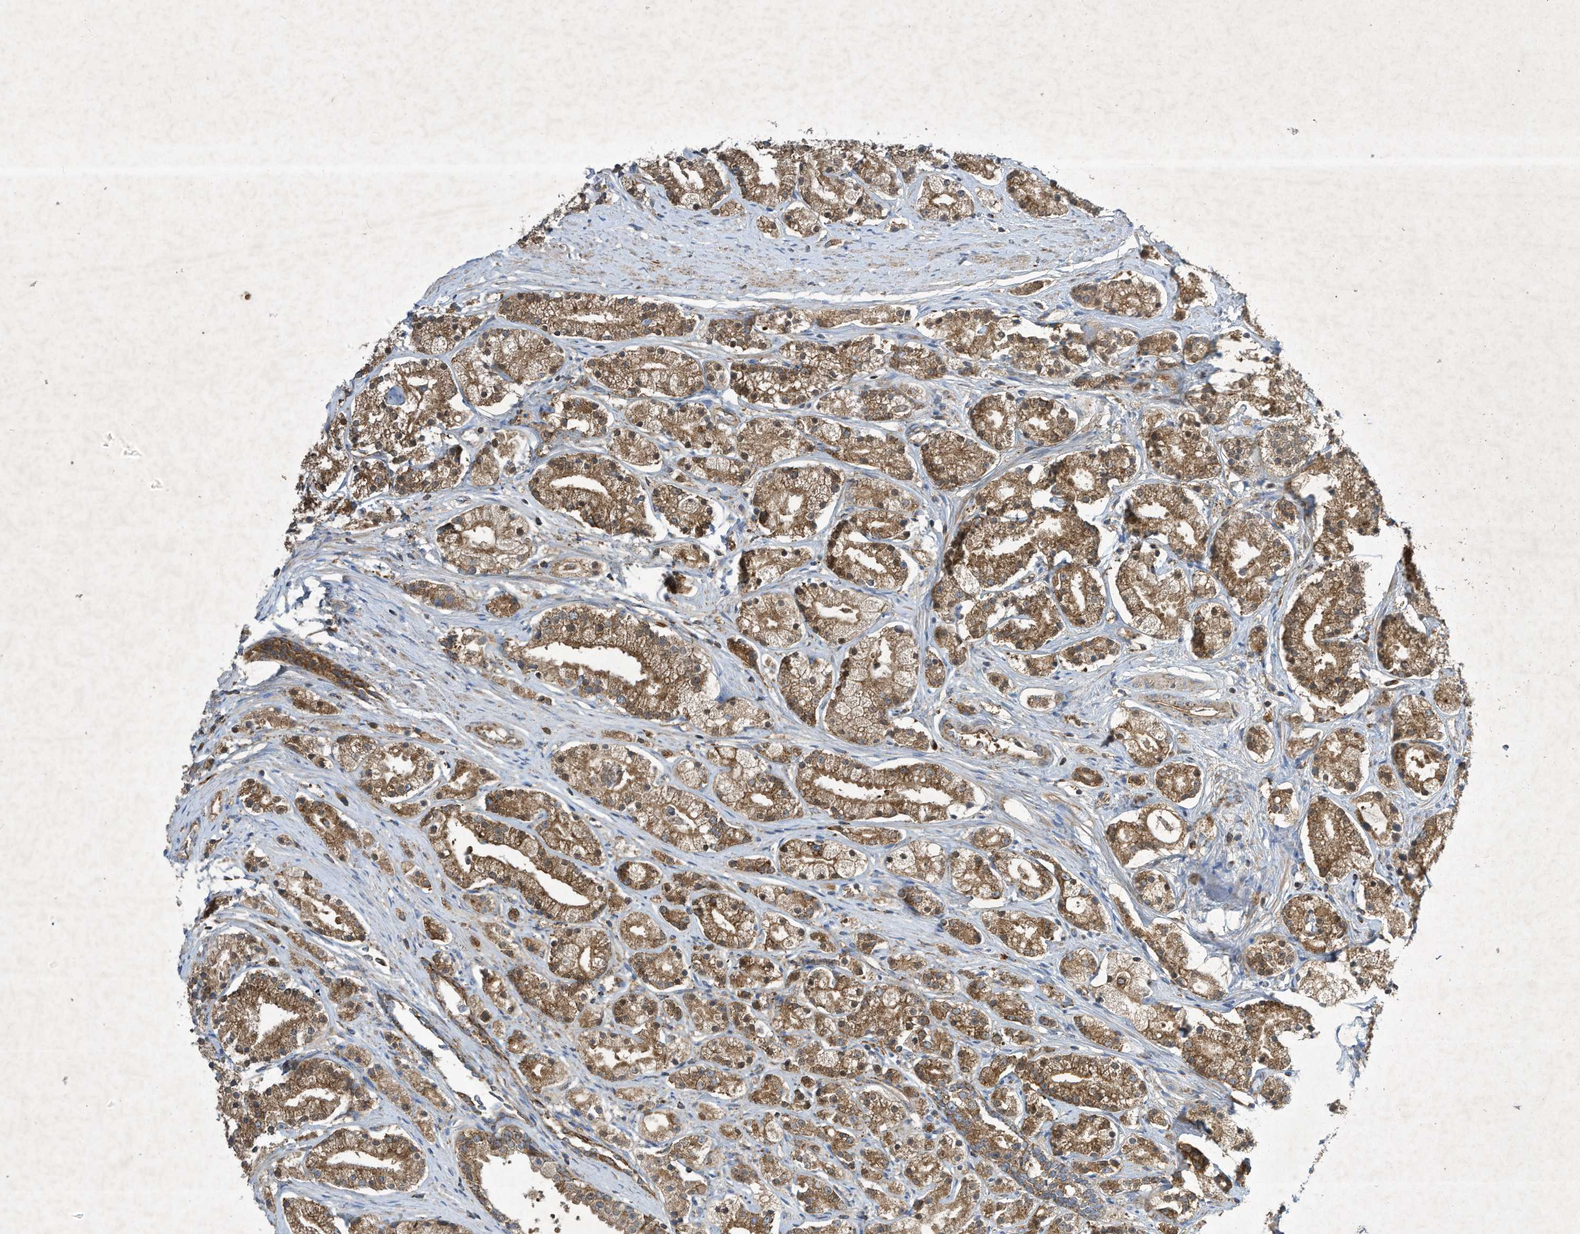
{"staining": {"intensity": "moderate", "quantity": ">75%", "location": "cytoplasmic/membranous"}, "tissue": "prostate cancer", "cell_type": "Tumor cells", "image_type": "cancer", "snomed": [{"axis": "morphology", "description": "Adenocarcinoma, High grade"}, {"axis": "topography", "description": "Prostate"}], "caption": "The micrograph exhibits immunohistochemical staining of prostate cancer. There is moderate cytoplasmic/membranous staining is appreciated in approximately >75% of tumor cells.", "gene": "SYNJ2", "patient": {"sex": "male", "age": 69}}